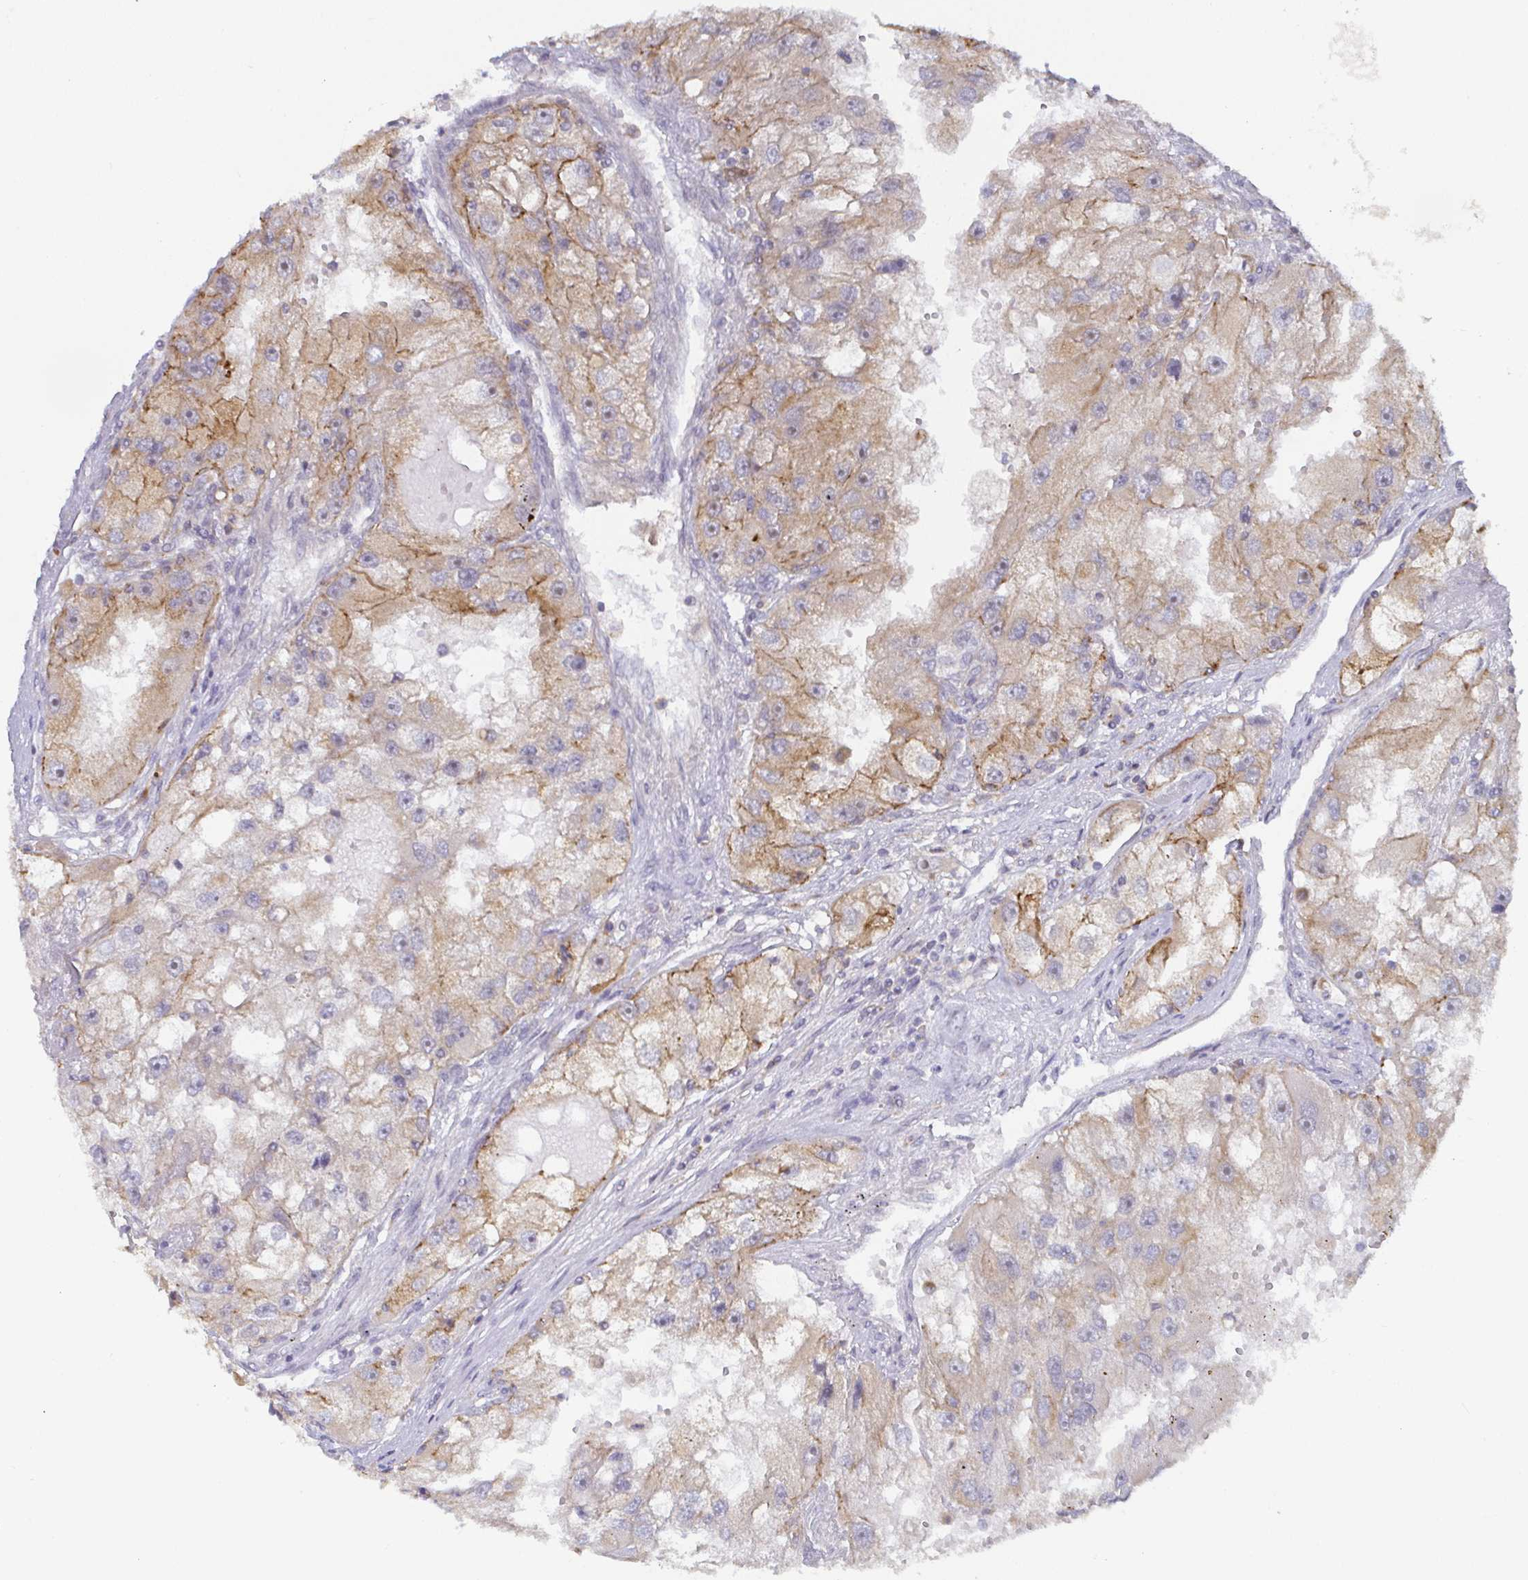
{"staining": {"intensity": "moderate", "quantity": "<25%", "location": "cytoplasmic/membranous"}, "tissue": "renal cancer", "cell_type": "Tumor cells", "image_type": "cancer", "snomed": [{"axis": "morphology", "description": "Adenocarcinoma, NOS"}, {"axis": "topography", "description": "Kidney"}], "caption": "Moderate cytoplasmic/membranous positivity for a protein is seen in about <25% of tumor cells of renal adenocarcinoma using immunohistochemistry.", "gene": "CDH18", "patient": {"sex": "male", "age": 63}}